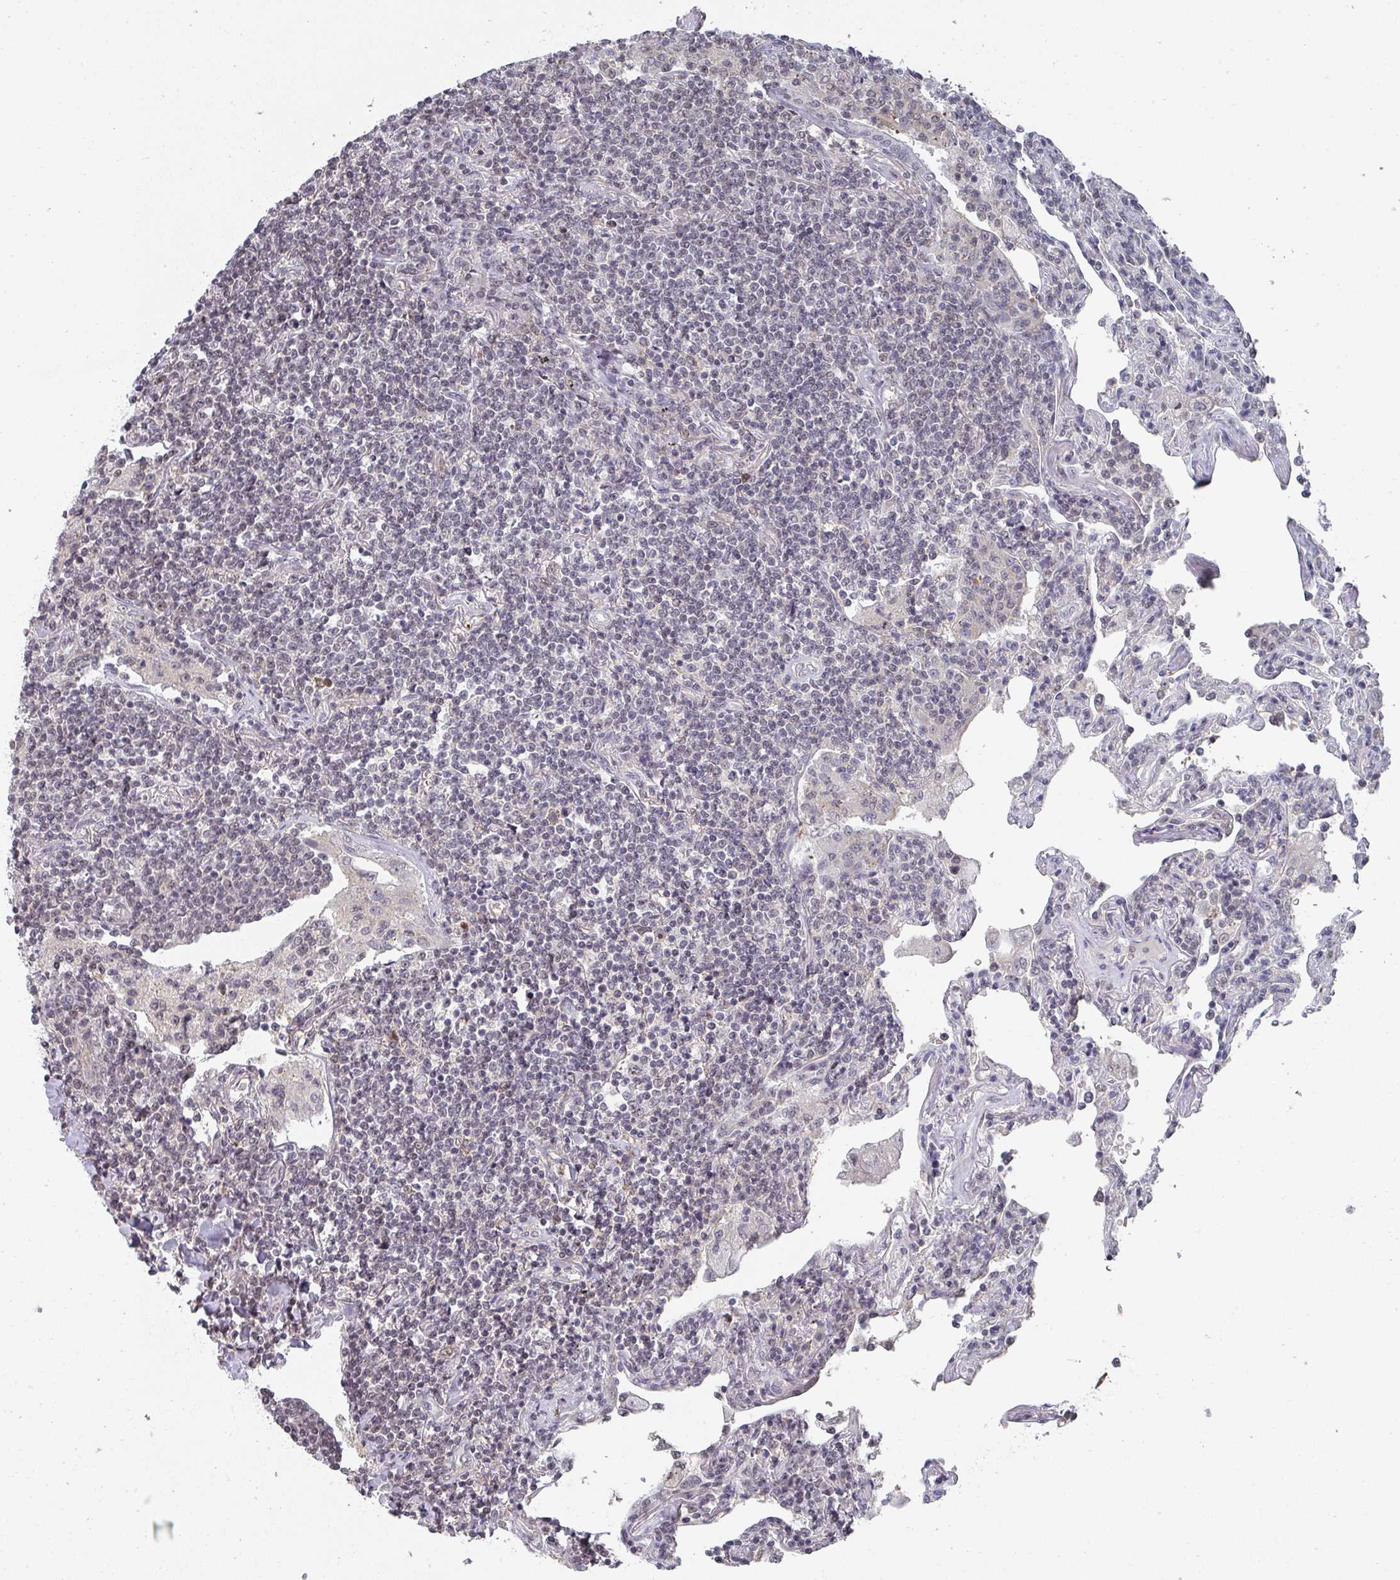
{"staining": {"intensity": "negative", "quantity": "none", "location": "none"}, "tissue": "lymphoma", "cell_type": "Tumor cells", "image_type": "cancer", "snomed": [{"axis": "morphology", "description": "Malignant lymphoma, non-Hodgkin's type, Low grade"}, {"axis": "topography", "description": "Lung"}], "caption": "The IHC photomicrograph has no significant positivity in tumor cells of low-grade malignant lymphoma, non-Hodgkin's type tissue.", "gene": "ZNF654", "patient": {"sex": "female", "age": 71}}